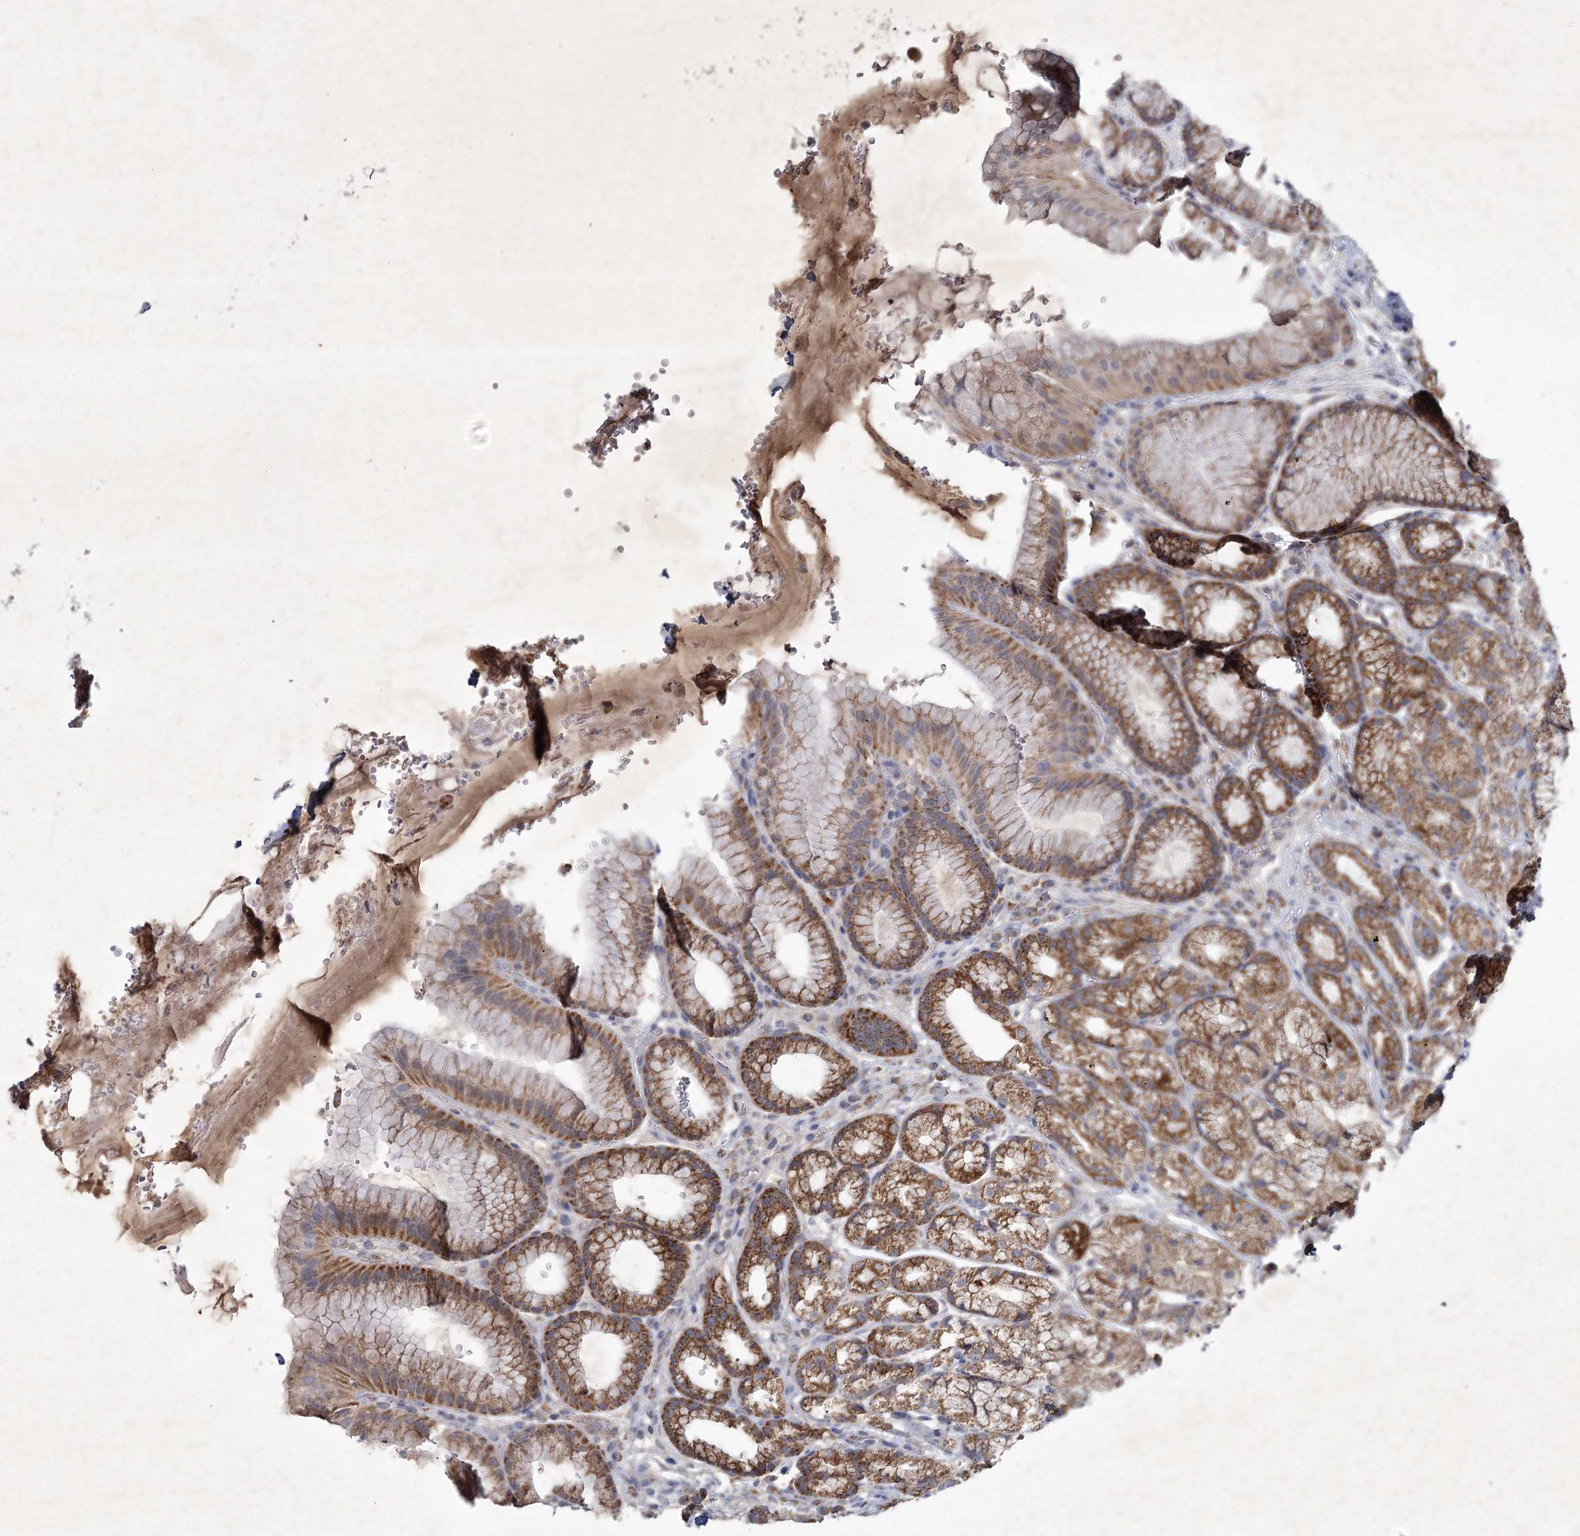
{"staining": {"intensity": "strong", "quantity": "25%-75%", "location": "cytoplasmic/membranous"}, "tissue": "stomach", "cell_type": "Glandular cells", "image_type": "normal", "snomed": [{"axis": "morphology", "description": "Normal tissue, NOS"}, {"axis": "morphology", "description": "Adenocarcinoma, NOS"}, {"axis": "topography", "description": "Stomach"}], "caption": "Protein expression analysis of unremarkable stomach exhibits strong cytoplasmic/membranous staining in about 25%-75% of glandular cells.", "gene": "MRPL44", "patient": {"sex": "male", "age": 57}}